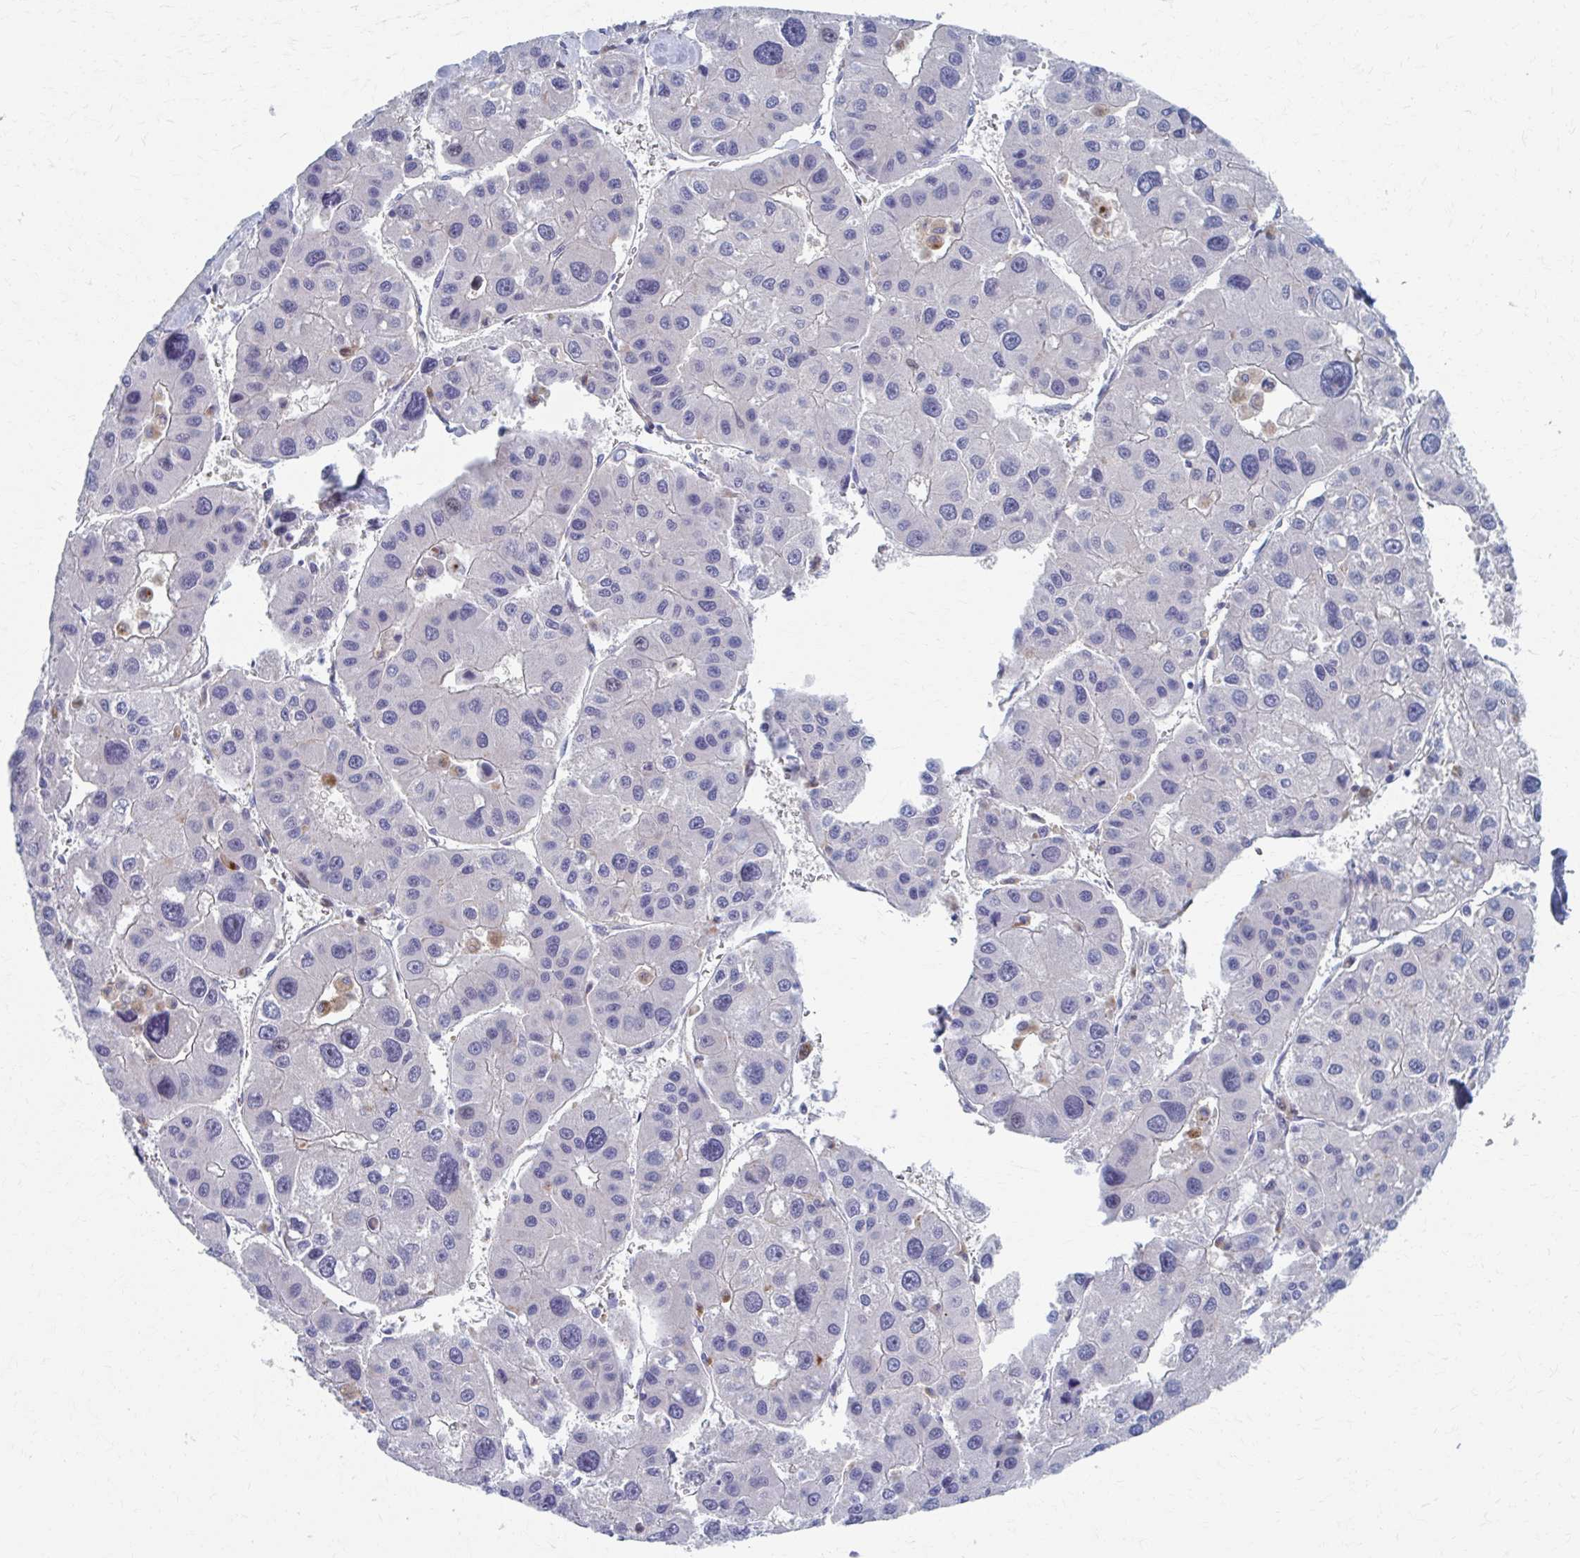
{"staining": {"intensity": "negative", "quantity": "none", "location": "none"}, "tissue": "liver cancer", "cell_type": "Tumor cells", "image_type": "cancer", "snomed": [{"axis": "morphology", "description": "Carcinoma, Hepatocellular, NOS"}, {"axis": "topography", "description": "Liver"}], "caption": "Tumor cells show no significant protein positivity in liver cancer.", "gene": "ABHD16B", "patient": {"sex": "male", "age": 73}}